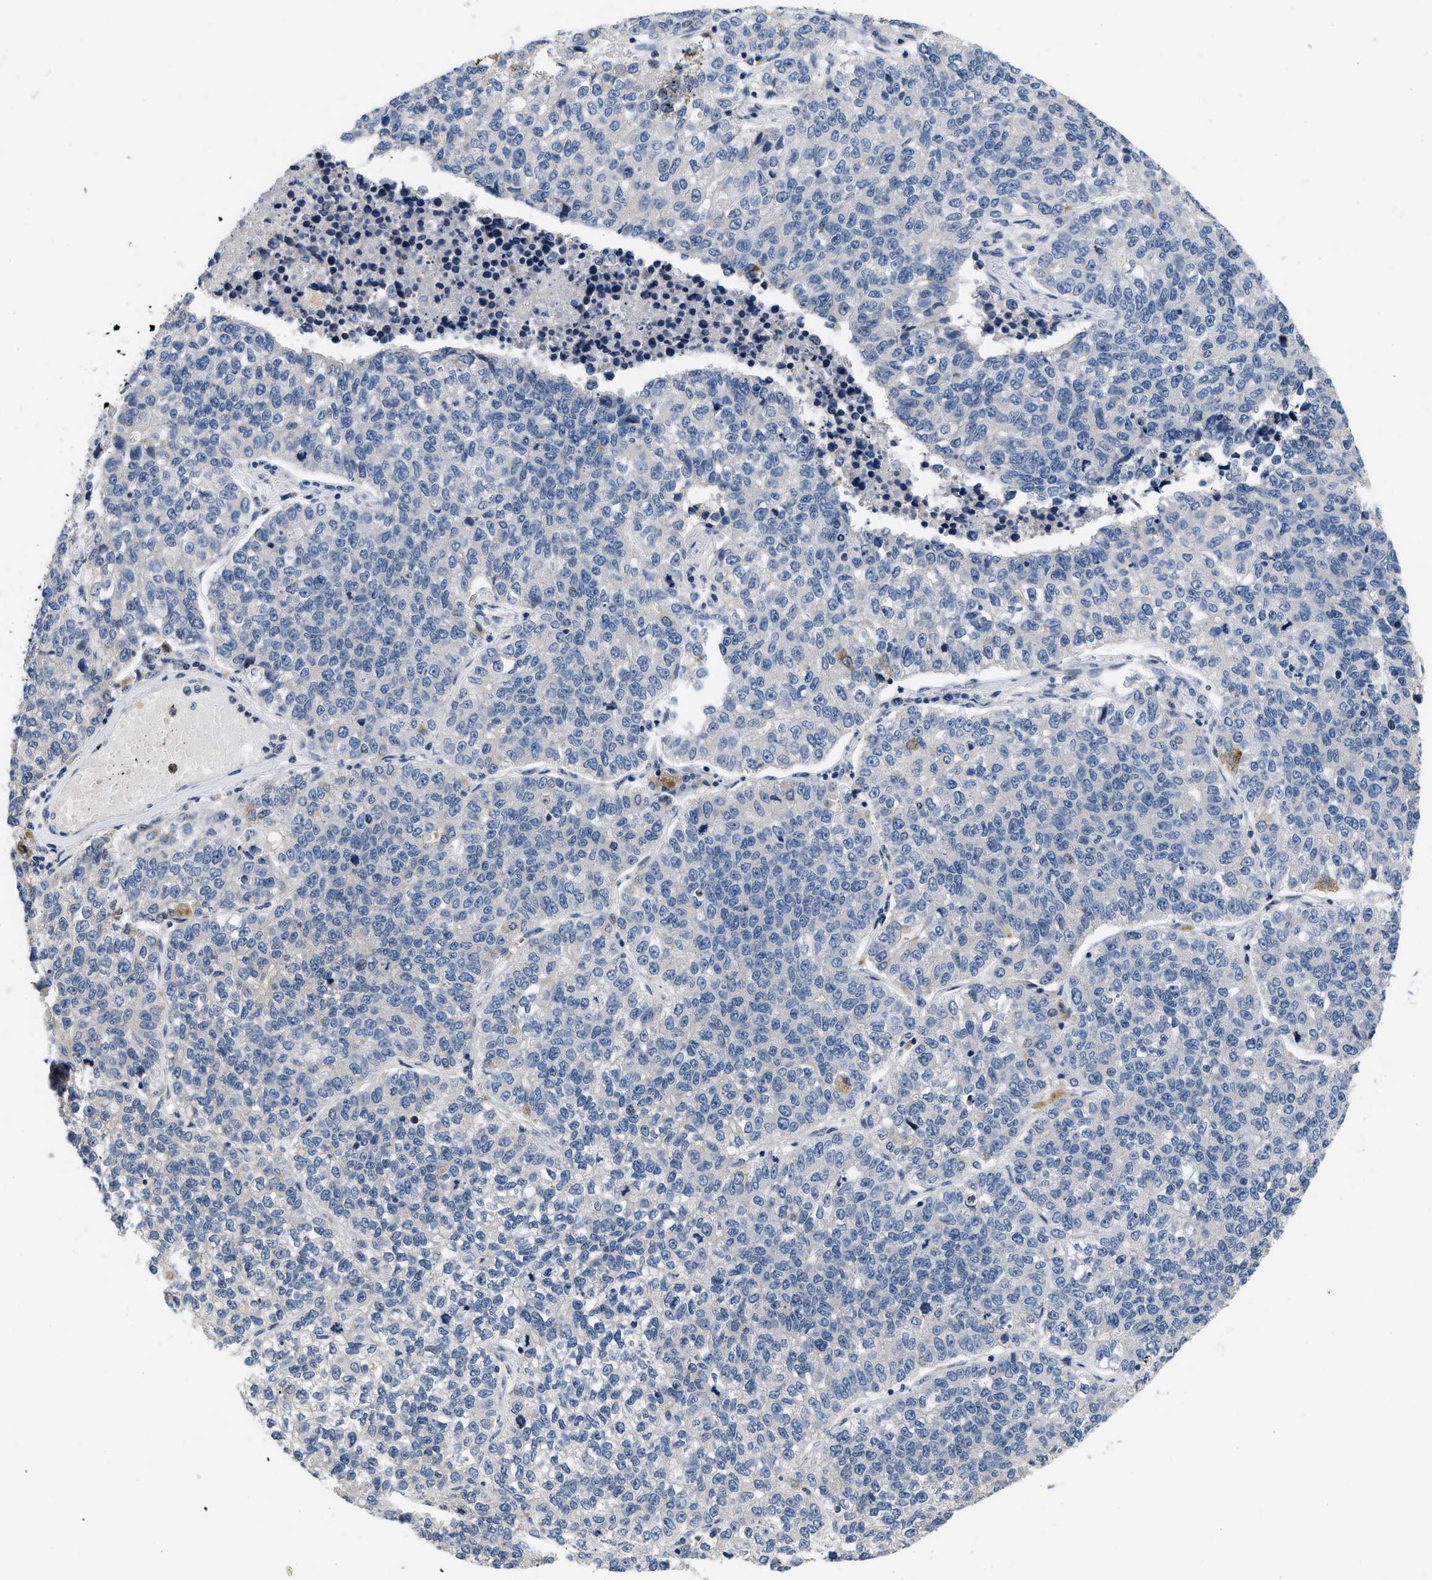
{"staining": {"intensity": "negative", "quantity": "none", "location": "none"}, "tissue": "lung cancer", "cell_type": "Tumor cells", "image_type": "cancer", "snomed": [{"axis": "morphology", "description": "Adenocarcinoma, NOS"}, {"axis": "topography", "description": "Lung"}], "caption": "There is no significant expression in tumor cells of lung adenocarcinoma. (Stains: DAB (3,3'-diaminobenzidine) immunohistochemistry (IHC) with hematoxylin counter stain, Microscopy: brightfield microscopy at high magnification).", "gene": "VIP", "patient": {"sex": "male", "age": 49}}